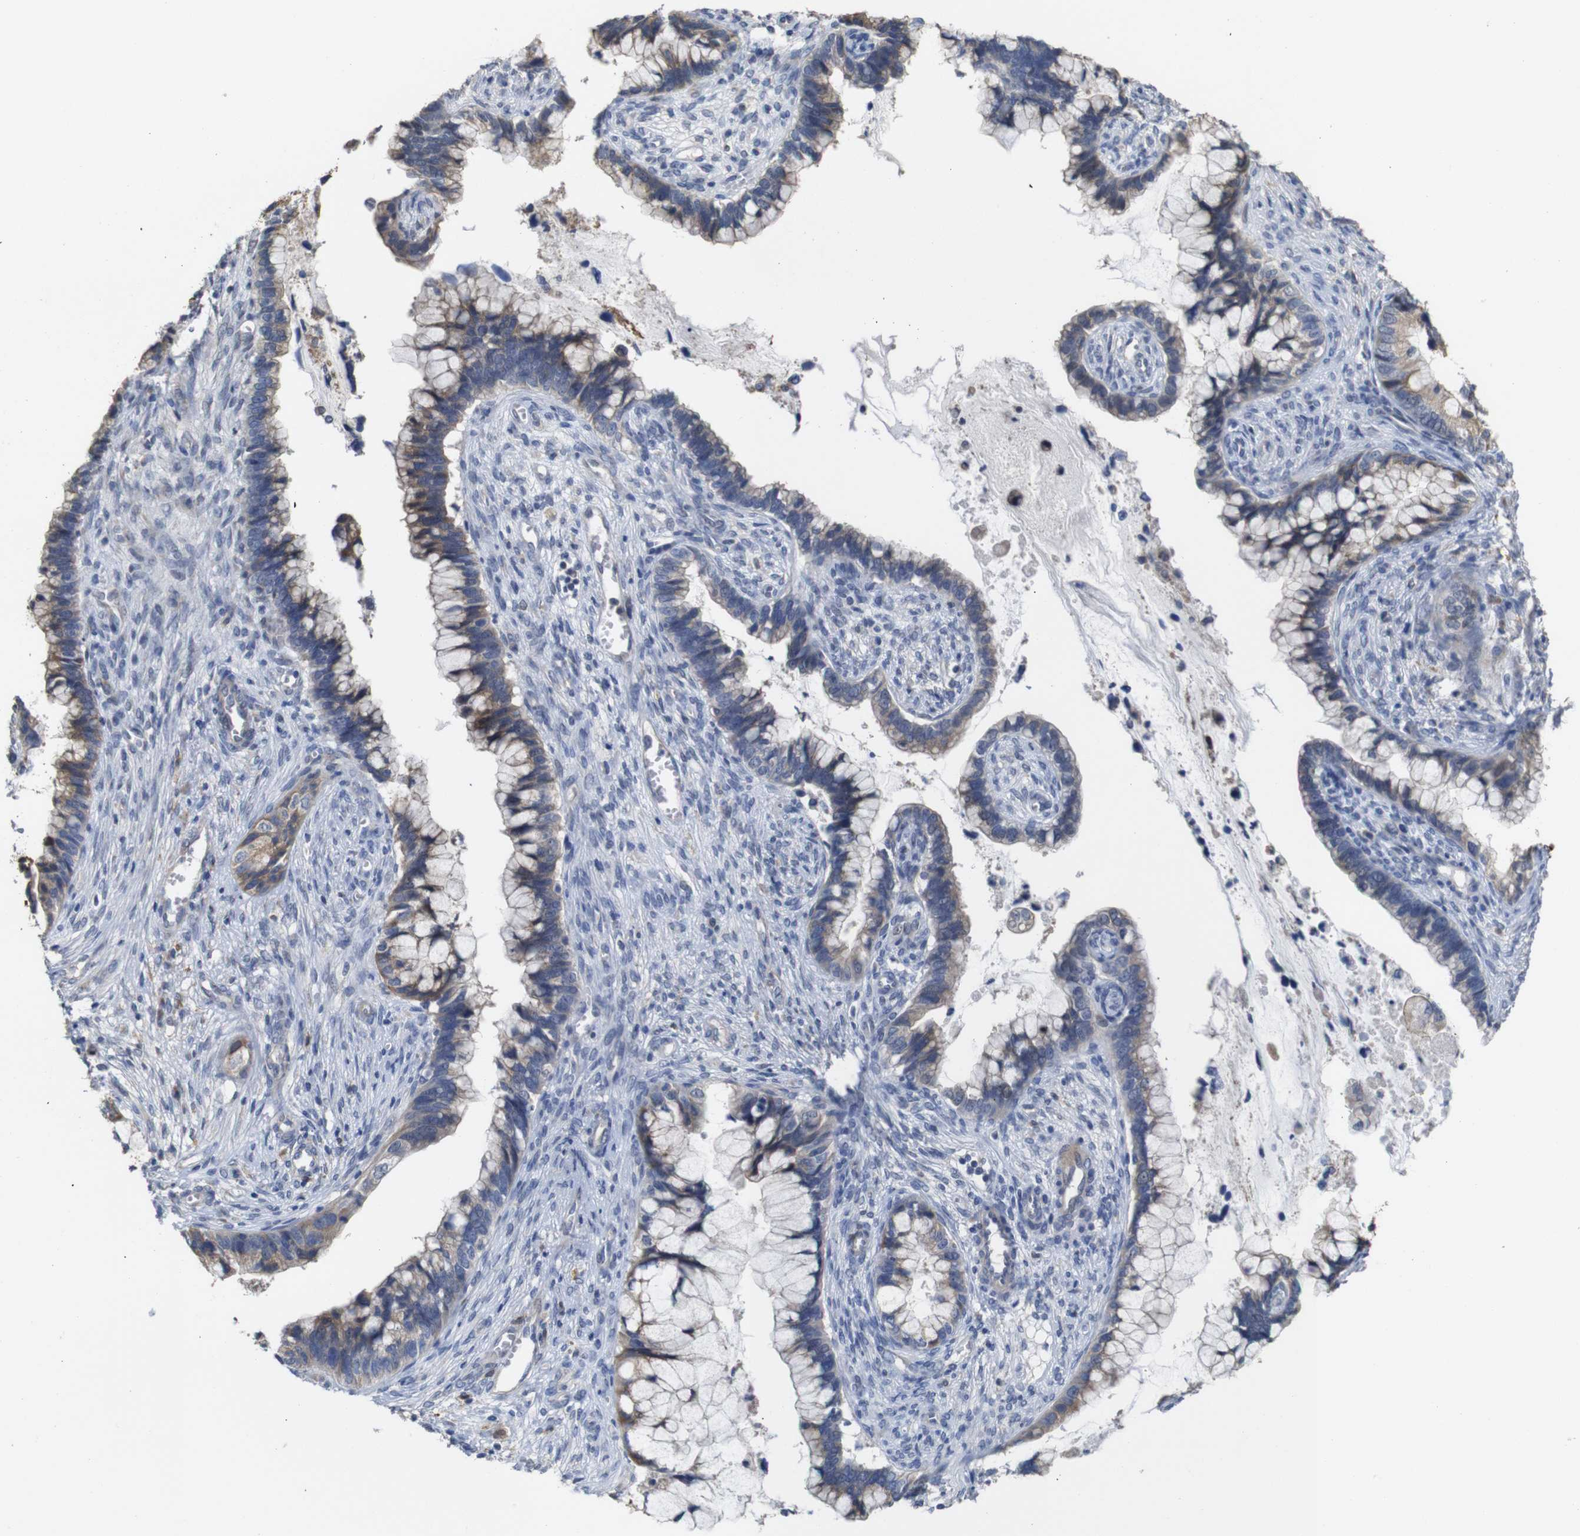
{"staining": {"intensity": "weak", "quantity": "25%-75%", "location": "cytoplasmic/membranous"}, "tissue": "cervical cancer", "cell_type": "Tumor cells", "image_type": "cancer", "snomed": [{"axis": "morphology", "description": "Adenocarcinoma, NOS"}, {"axis": "topography", "description": "Cervix"}], "caption": "DAB (3,3'-diaminobenzidine) immunohistochemical staining of cervical cancer (adenocarcinoma) displays weak cytoplasmic/membranous protein positivity in about 25%-75% of tumor cells.", "gene": "TCEAL9", "patient": {"sex": "female", "age": 44}}